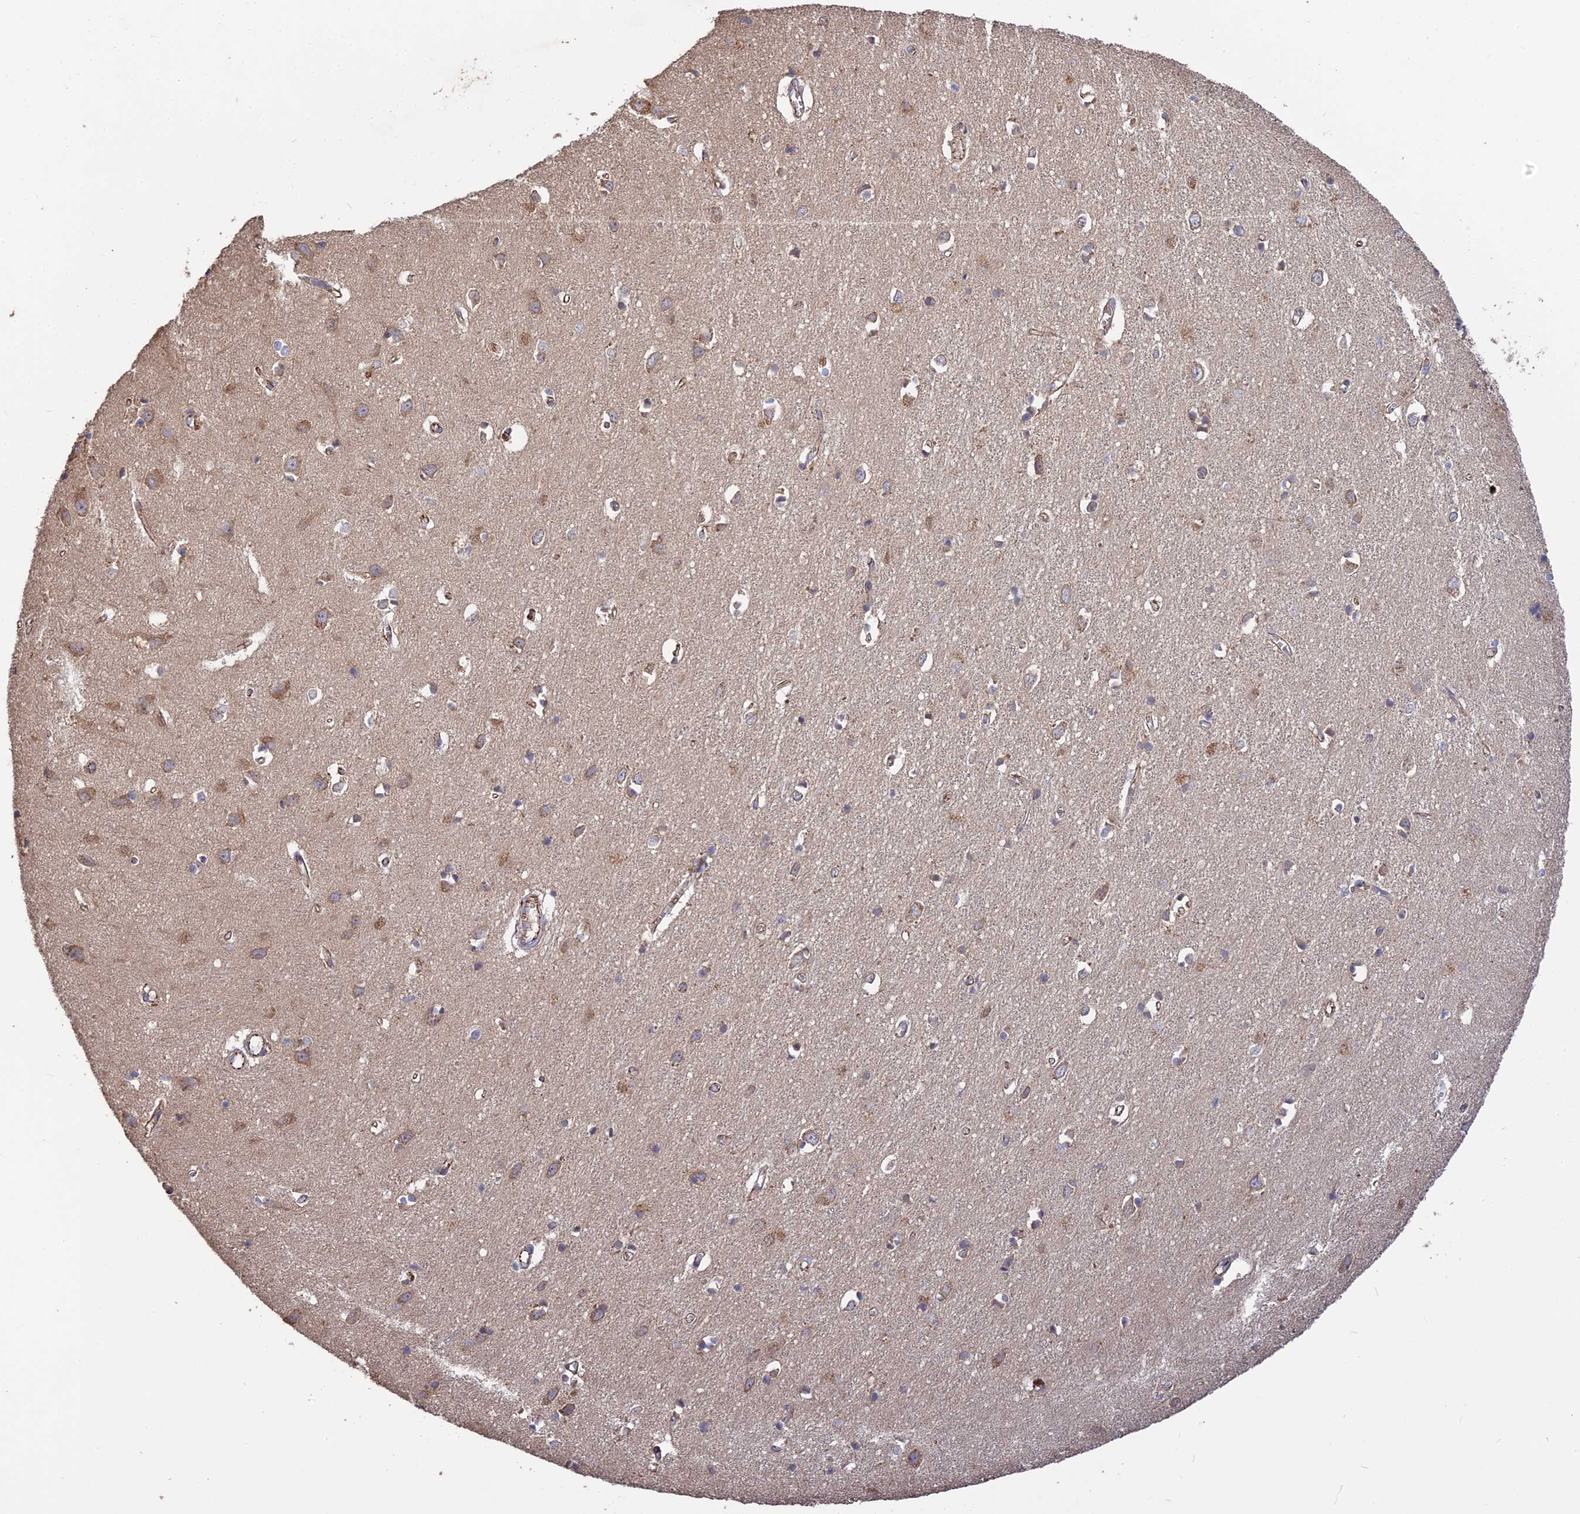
{"staining": {"intensity": "moderate", "quantity": ">75%", "location": "cytoplasmic/membranous"}, "tissue": "cerebral cortex", "cell_type": "Endothelial cells", "image_type": "normal", "snomed": [{"axis": "morphology", "description": "Normal tissue, NOS"}, {"axis": "topography", "description": "Cerebral cortex"}], "caption": "Protein staining shows moderate cytoplasmic/membranous staining in approximately >75% of endothelial cells in unremarkable cerebral cortex. (DAB IHC with brightfield microscopy, high magnification).", "gene": "ARHGAP40", "patient": {"sex": "female", "age": 64}}